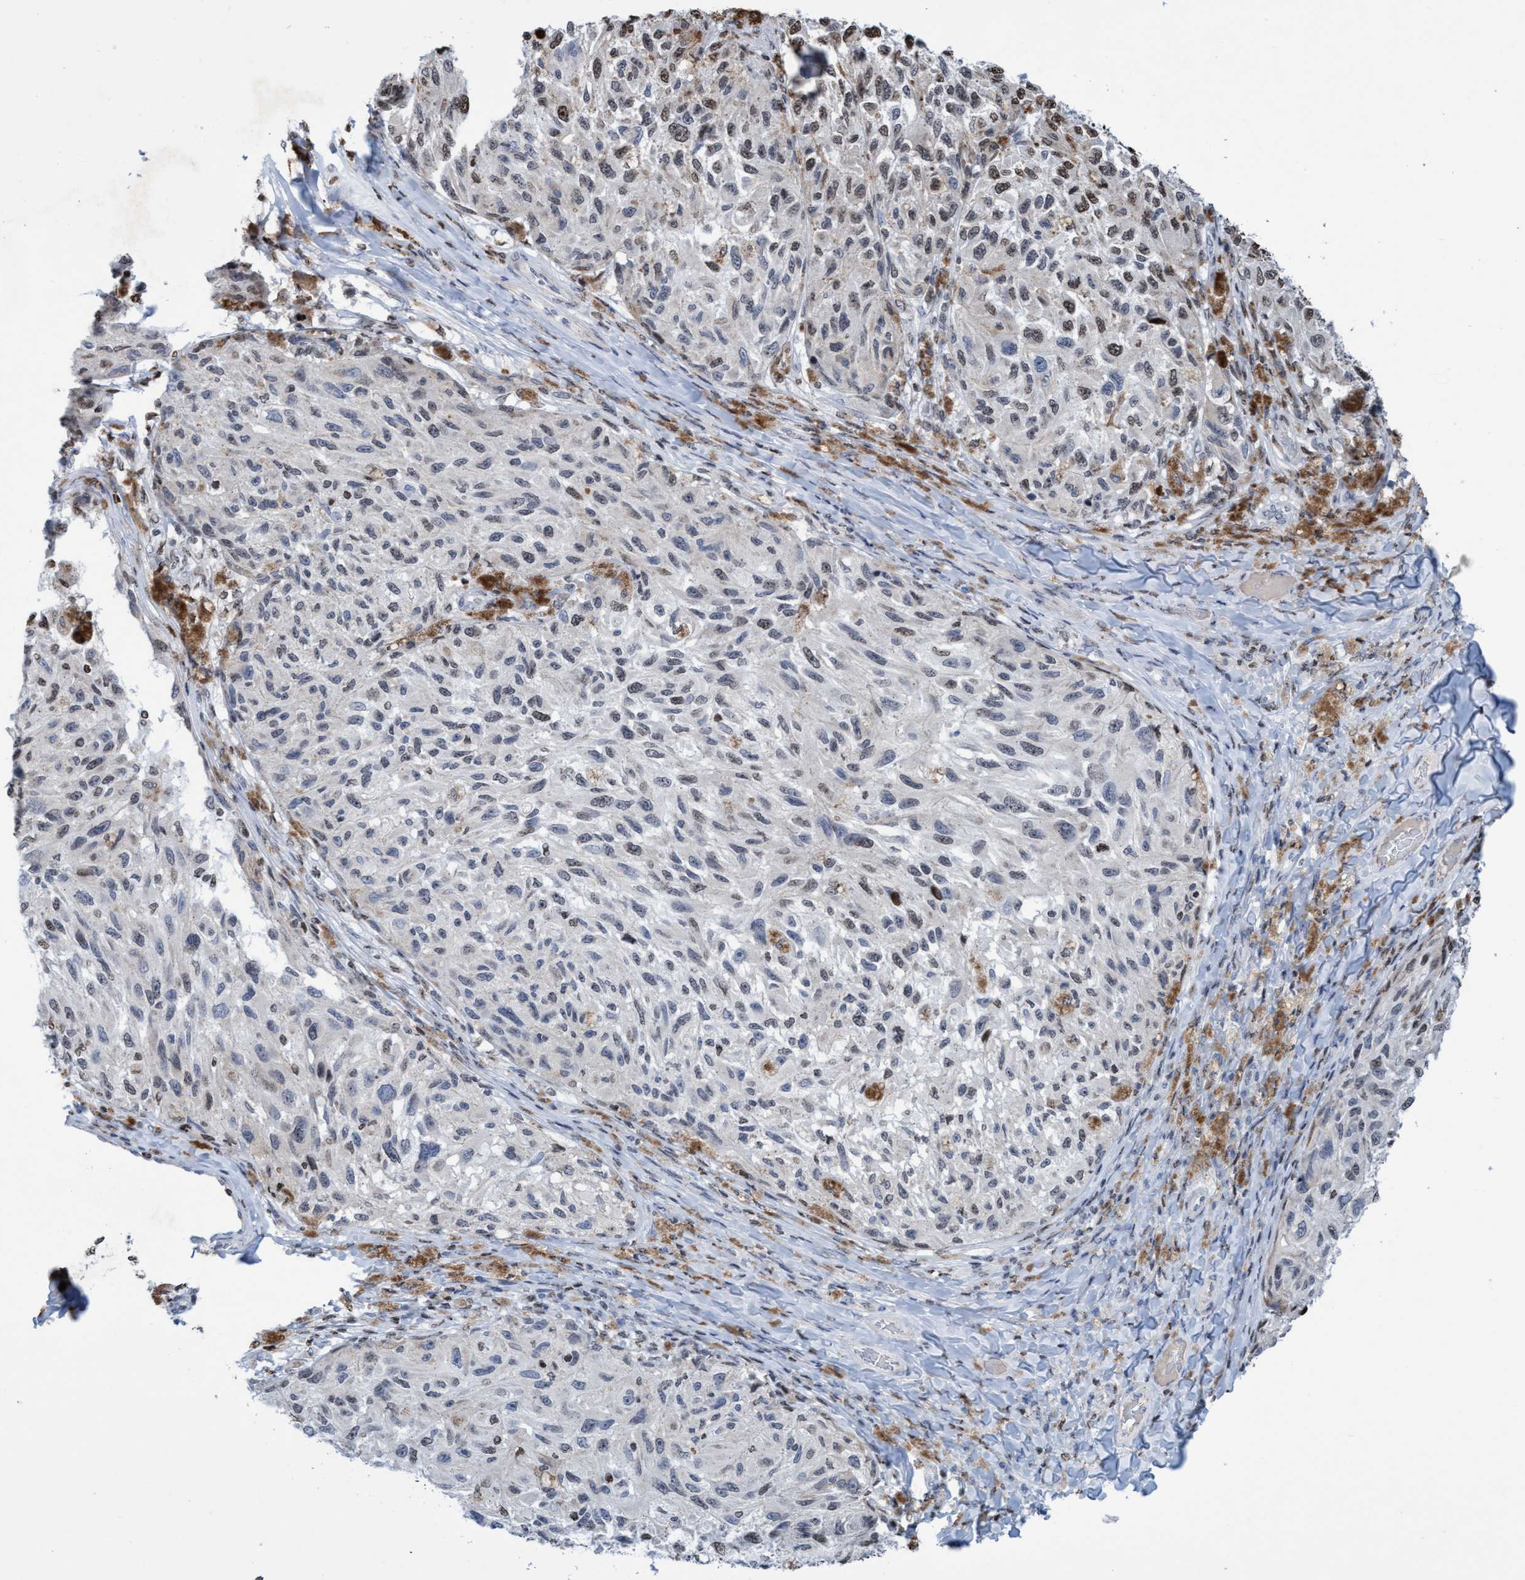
{"staining": {"intensity": "negative", "quantity": "none", "location": "none"}, "tissue": "melanoma", "cell_type": "Tumor cells", "image_type": "cancer", "snomed": [{"axis": "morphology", "description": "Malignant melanoma, NOS"}, {"axis": "topography", "description": "Skin"}], "caption": "The photomicrograph reveals no staining of tumor cells in melanoma. The staining was performed using DAB (3,3'-diaminobenzidine) to visualize the protein expression in brown, while the nuclei were stained in blue with hematoxylin (Magnification: 20x).", "gene": "CBX2", "patient": {"sex": "female", "age": 73}}